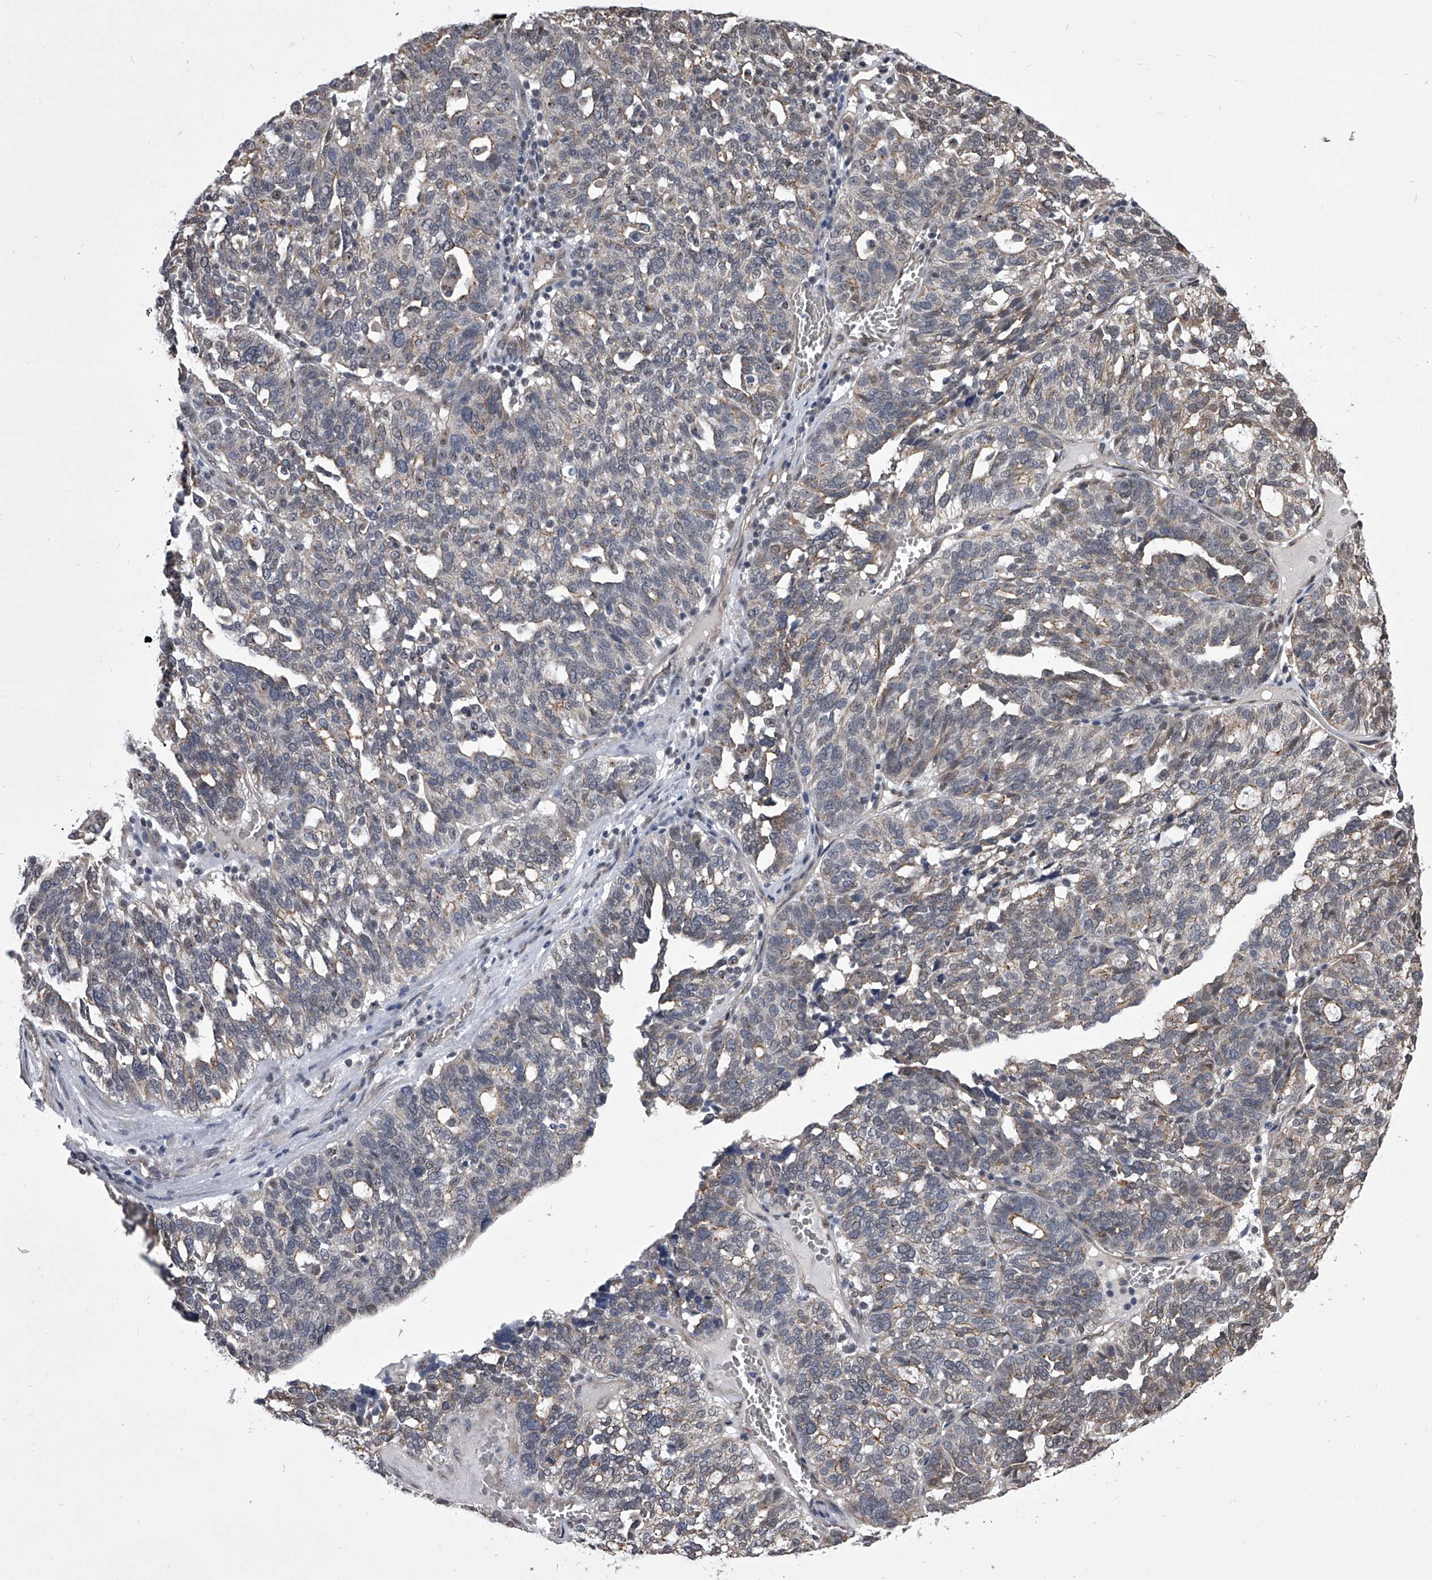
{"staining": {"intensity": "negative", "quantity": "none", "location": "none"}, "tissue": "ovarian cancer", "cell_type": "Tumor cells", "image_type": "cancer", "snomed": [{"axis": "morphology", "description": "Cystadenocarcinoma, serous, NOS"}, {"axis": "topography", "description": "Ovary"}], "caption": "DAB (3,3'-diaminobenzidine) immunohistochemical staining of human ovarian serous cystadenocarcinoma shows no significant expression in tumor cells.", "gene": "ZNF76", "patient": {"sex": "female", "age": 59}}